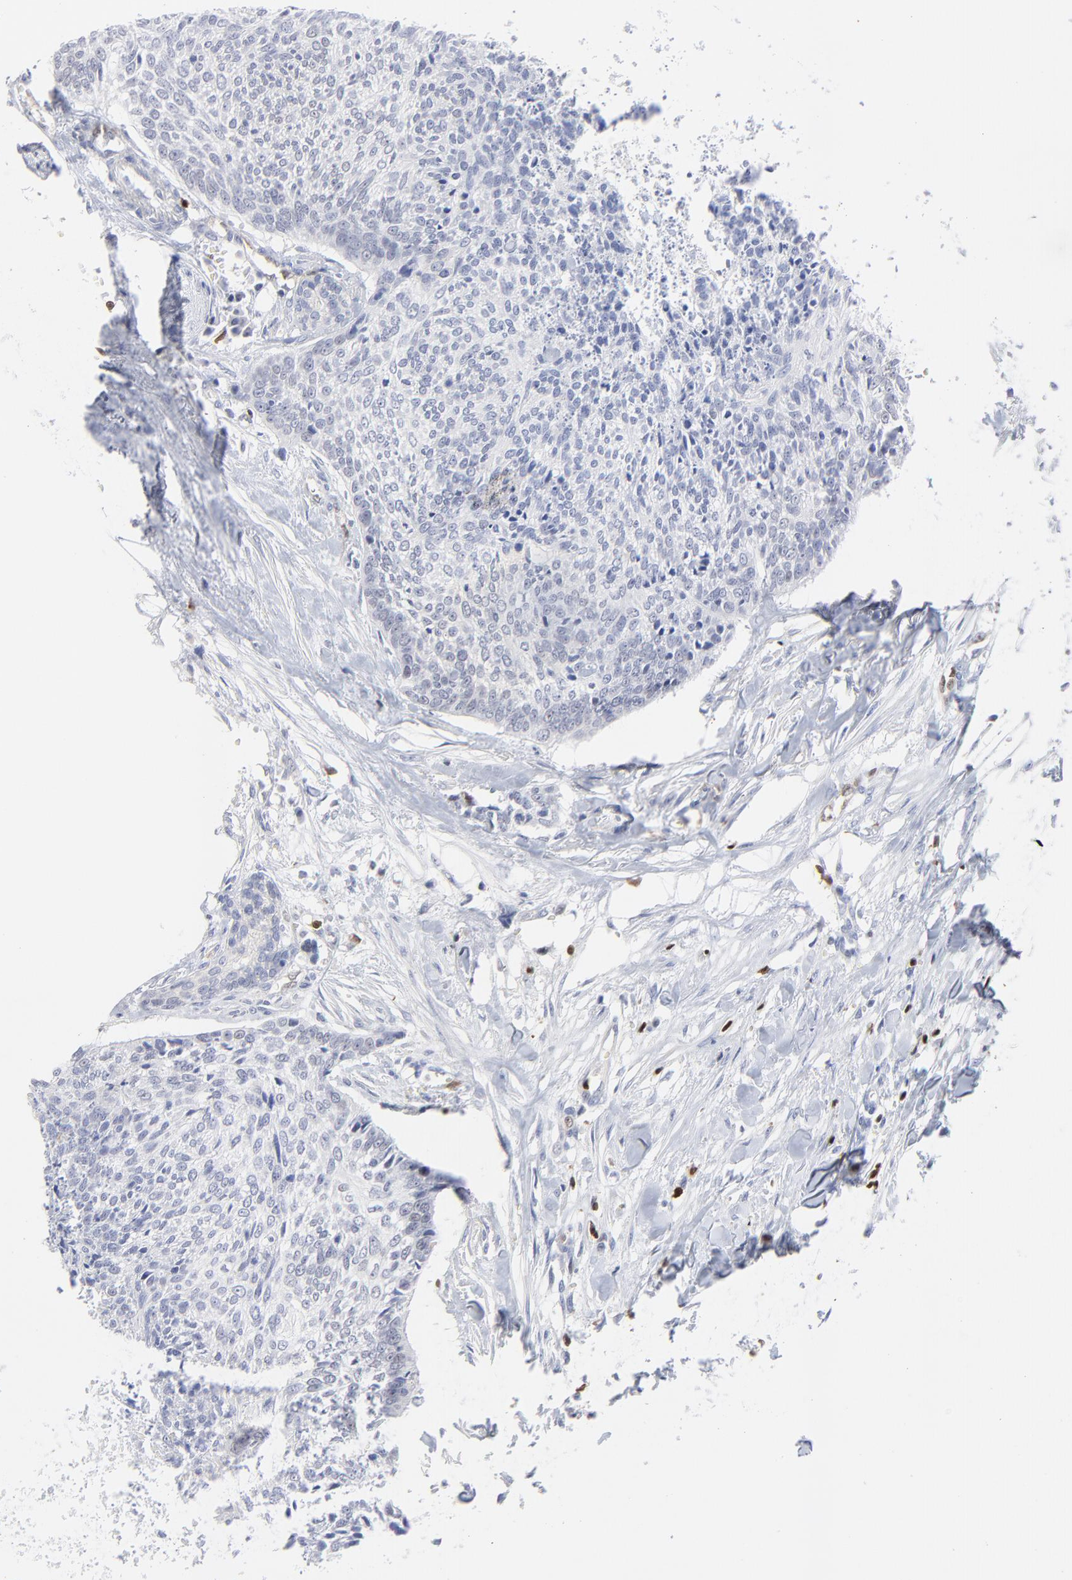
{"staining": {"intensity": "negative", "quantity": "none", "location": "none"}, "tissue": "head and neck cancer", "cell_type": "Tumor cells", "image_type": "cancer", "snomed": [{"axis": "morphology", "description": "Squamous cell carcinoma, NOS"}, {"axis": "topography", "description": "Salivary gland"}, {"axis": "topography", "description": "Head-Neck"}], "caption": "A micrograph of human squamous cell carcinoma (head and neck) is negative for staining in tumor cells.", "gene": "ZAP70", "patient": {"sex": "male", "age": 70}}